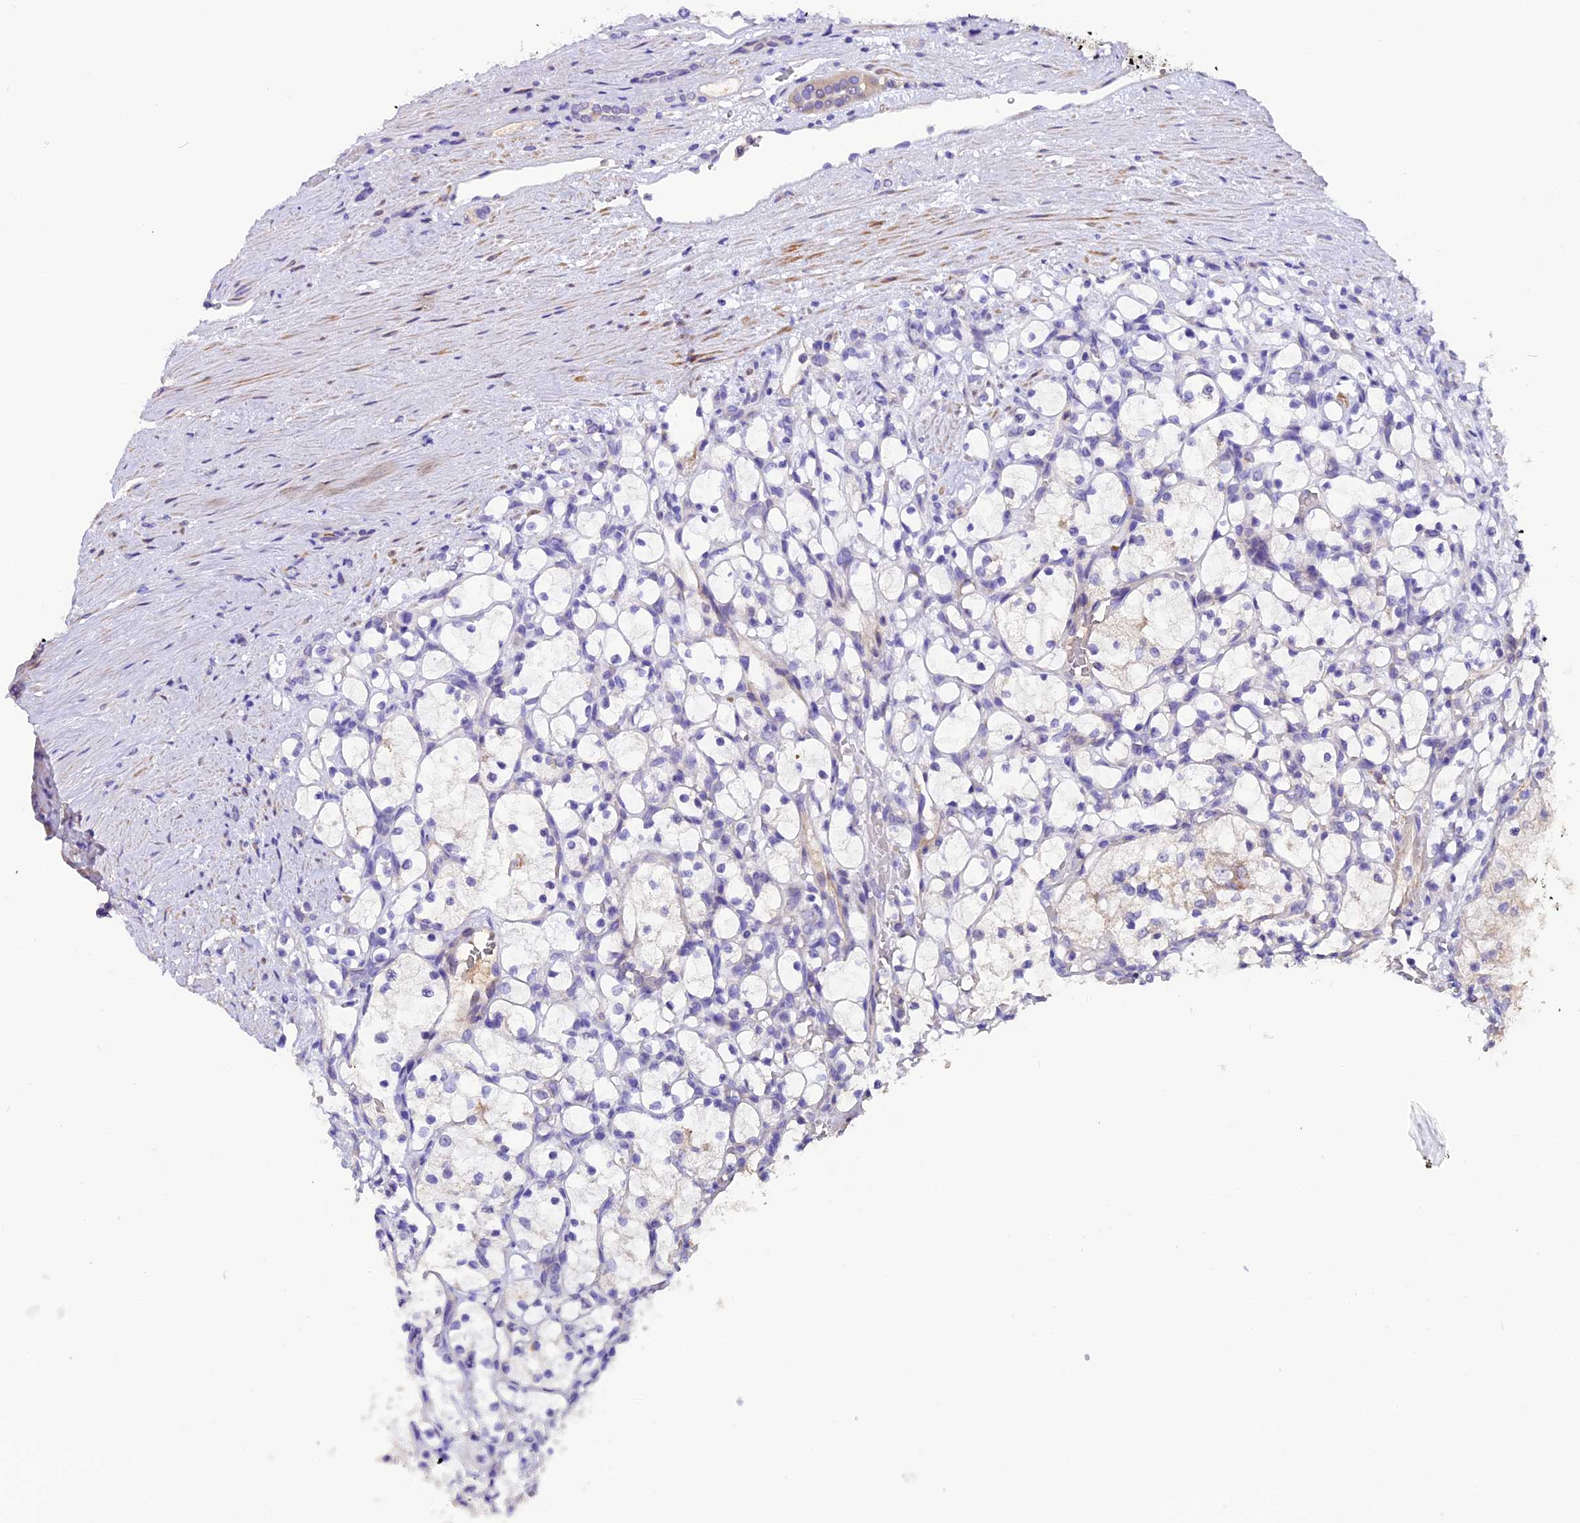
{"staining": {"intensity": "negative", "quantity": "none", "location": "none"}, "tissue": "renal cancer", "cell_type": "Tumor cells", "image_type": "cancer", "snomed": [{"axis": "morphology", "description": "Adenocarcinoma, NOS"}, {"axis": "topography", "description": "Kidney"}], "caption": "Immunohistochemistry (IHC) micrograph of renal cancer (adenocarcinoma) stained for a protein (brown), which displays no expression in tumor cells. (Immunohistochemistry, brightfield microscopy, high magnification).", "gene": "MEX3B", "patient": {"sex": "female", "age": 69}}